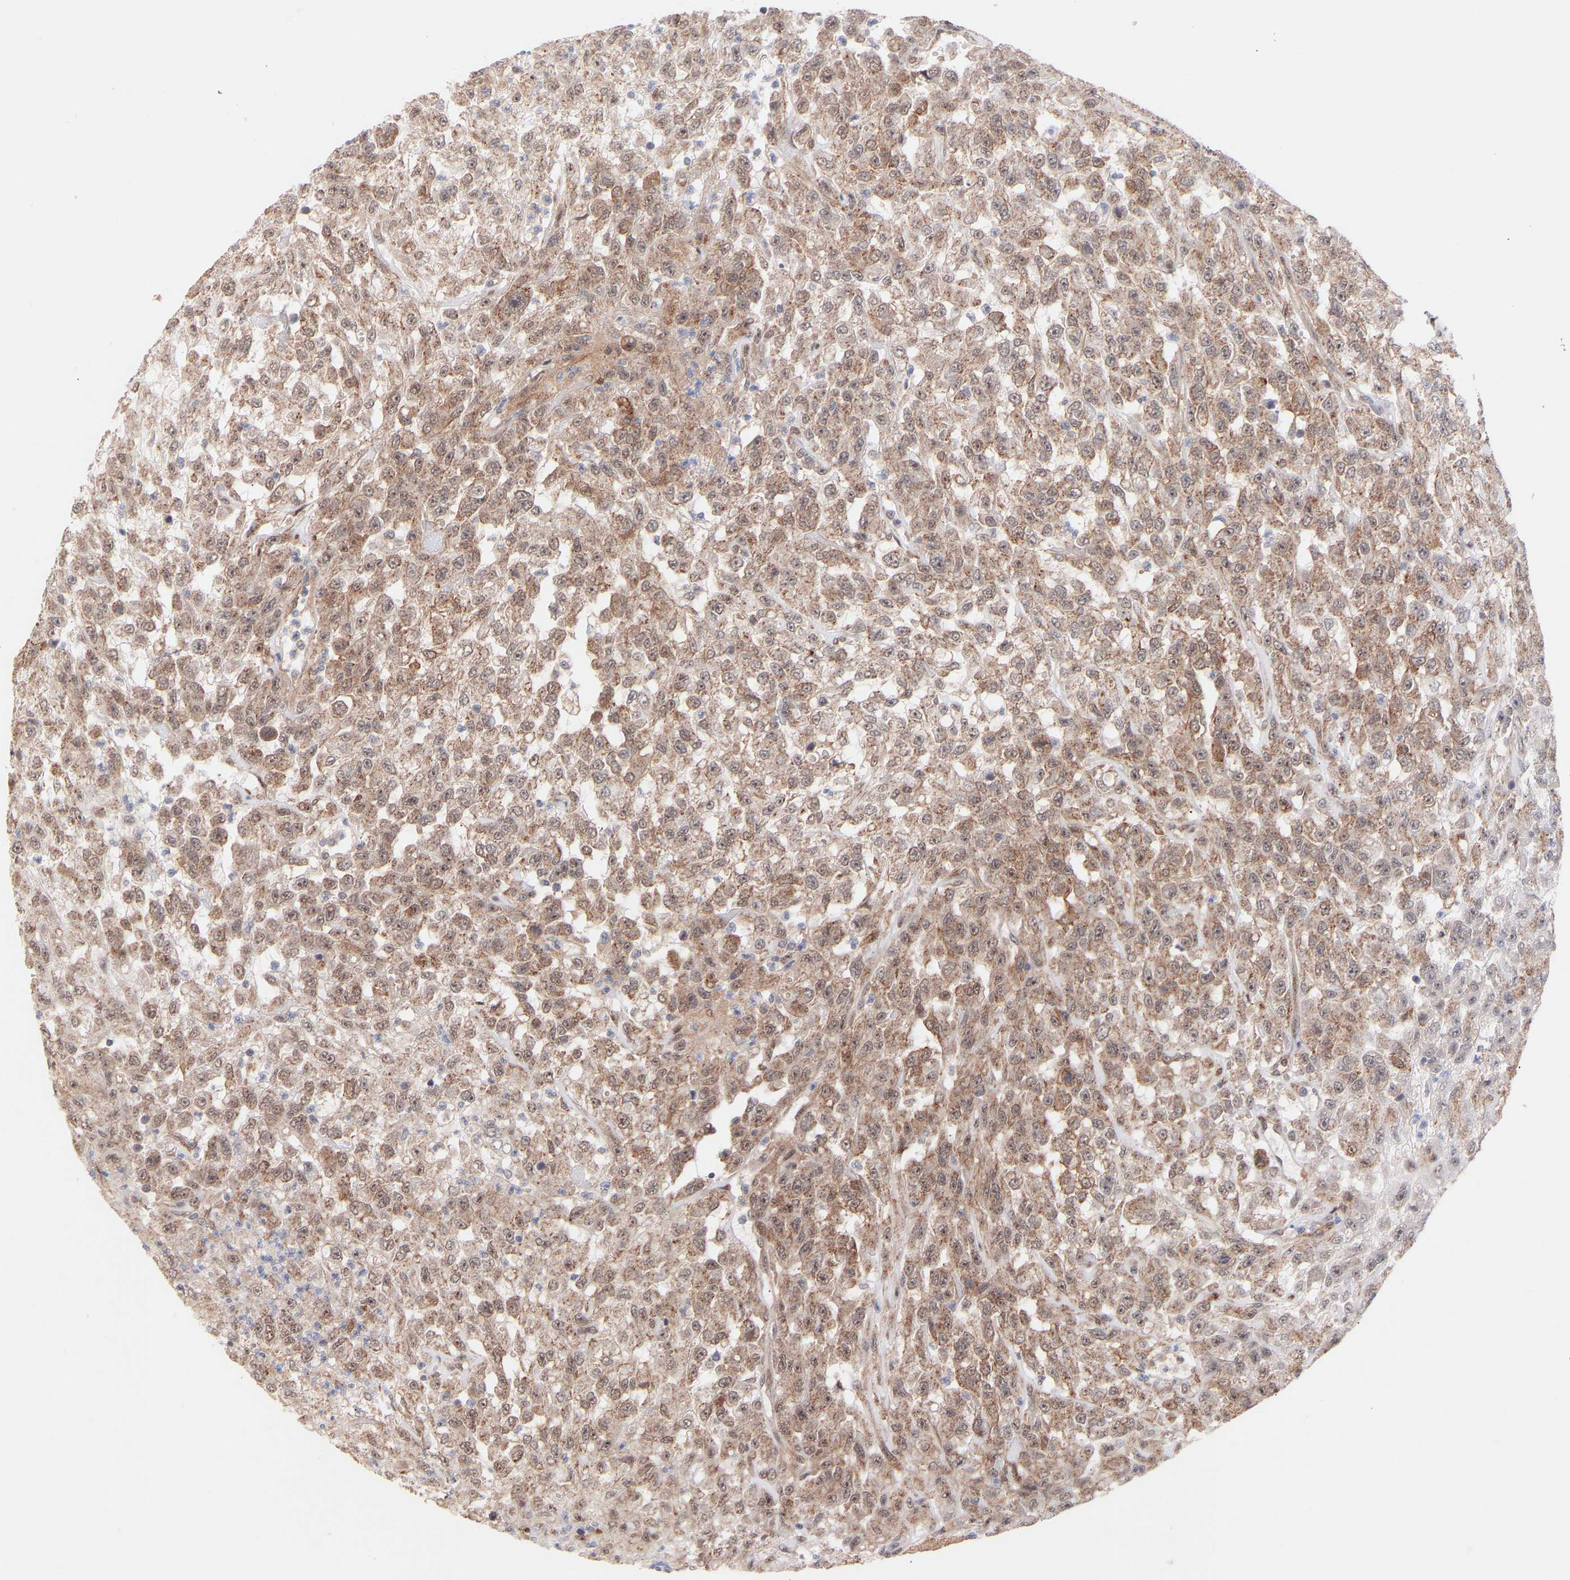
{"staining": {"intensity": "weak", "quantity": ">75%", "location": "cytoplasmic/membranous,nuclear"}, "tissue": "urothelial cancer", "cell_type": "Tumor cells", "image_type": "cancer", "snomed": [{"axis": "morphology", "description": "Urothelial carcinoma, High grade"}, {"axis": "topography", "description": "Urinary bladder"}], "caption": "Protein staining by immunohistochemistry demonstrates weak cytoplasmic/membranous and nuclear staining in about >75% of tumor cells in urothelial carcinoma (high-grade).", "gene": "PDLIM5", "patient": {"sex": "male", "age": 46}}